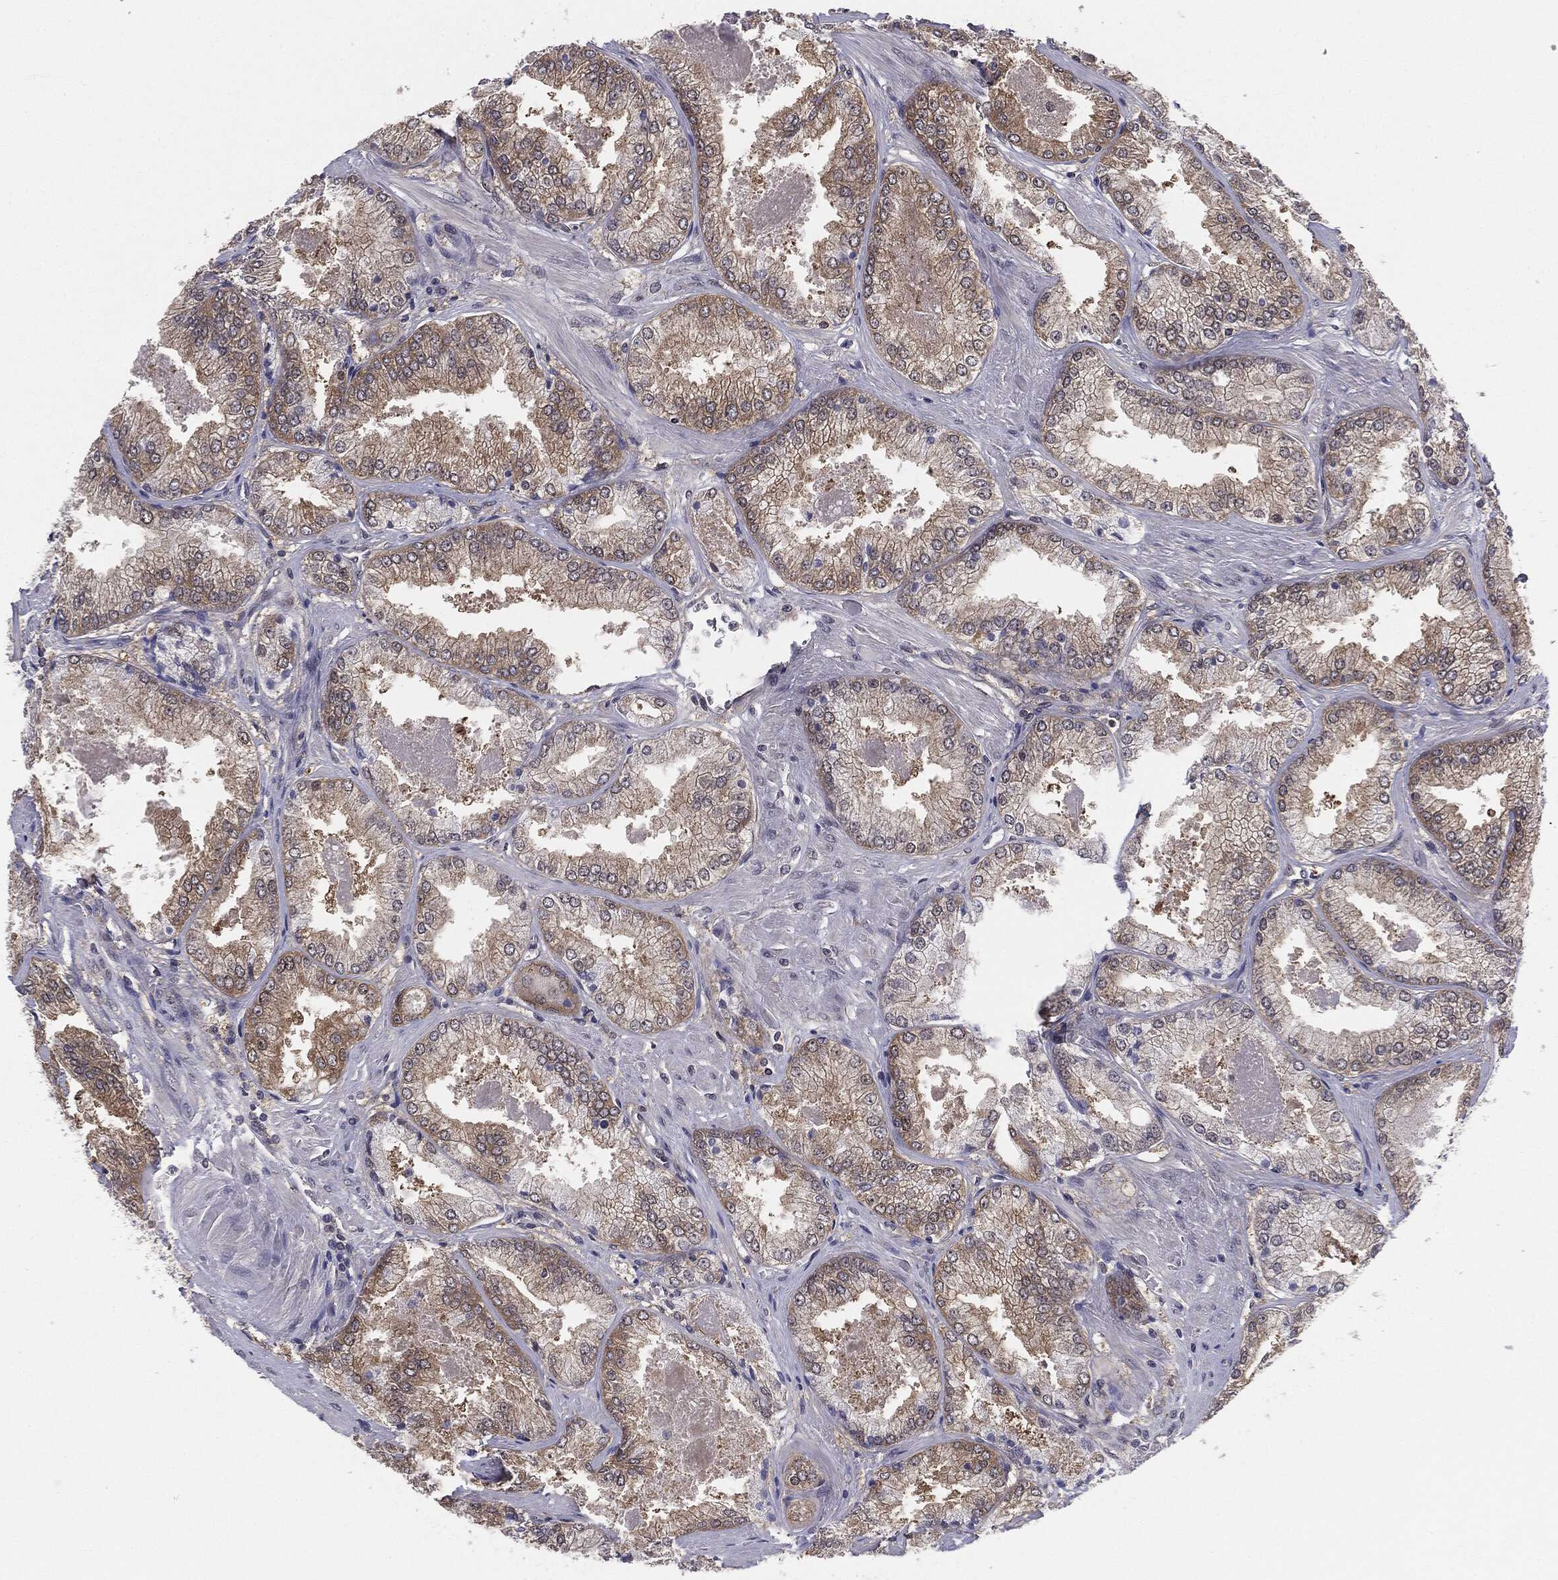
{"staining": {"intensity": "weak", "quantity": "25%-75%", "location": "cytoplasmic/membranous"}, "tissue": "prostate cancer", "cell_type": "Tumor cells", "image_type": "cancer", "snomed": [{"axis": "morphology", "description": "Adenocarcinoma, Low grade"}, {"axis": "topography", "description": "Prostate"}], "caption": "Tumor cells show low levels of weak cytoplasmic/membranous staining in approximately 25%-75% of cells in prostate cancer. (Brightfield microscopy of DAB IHC at high magnification).", "gene": "KRT7", "patient": {"sex": "male", "age": 68}}